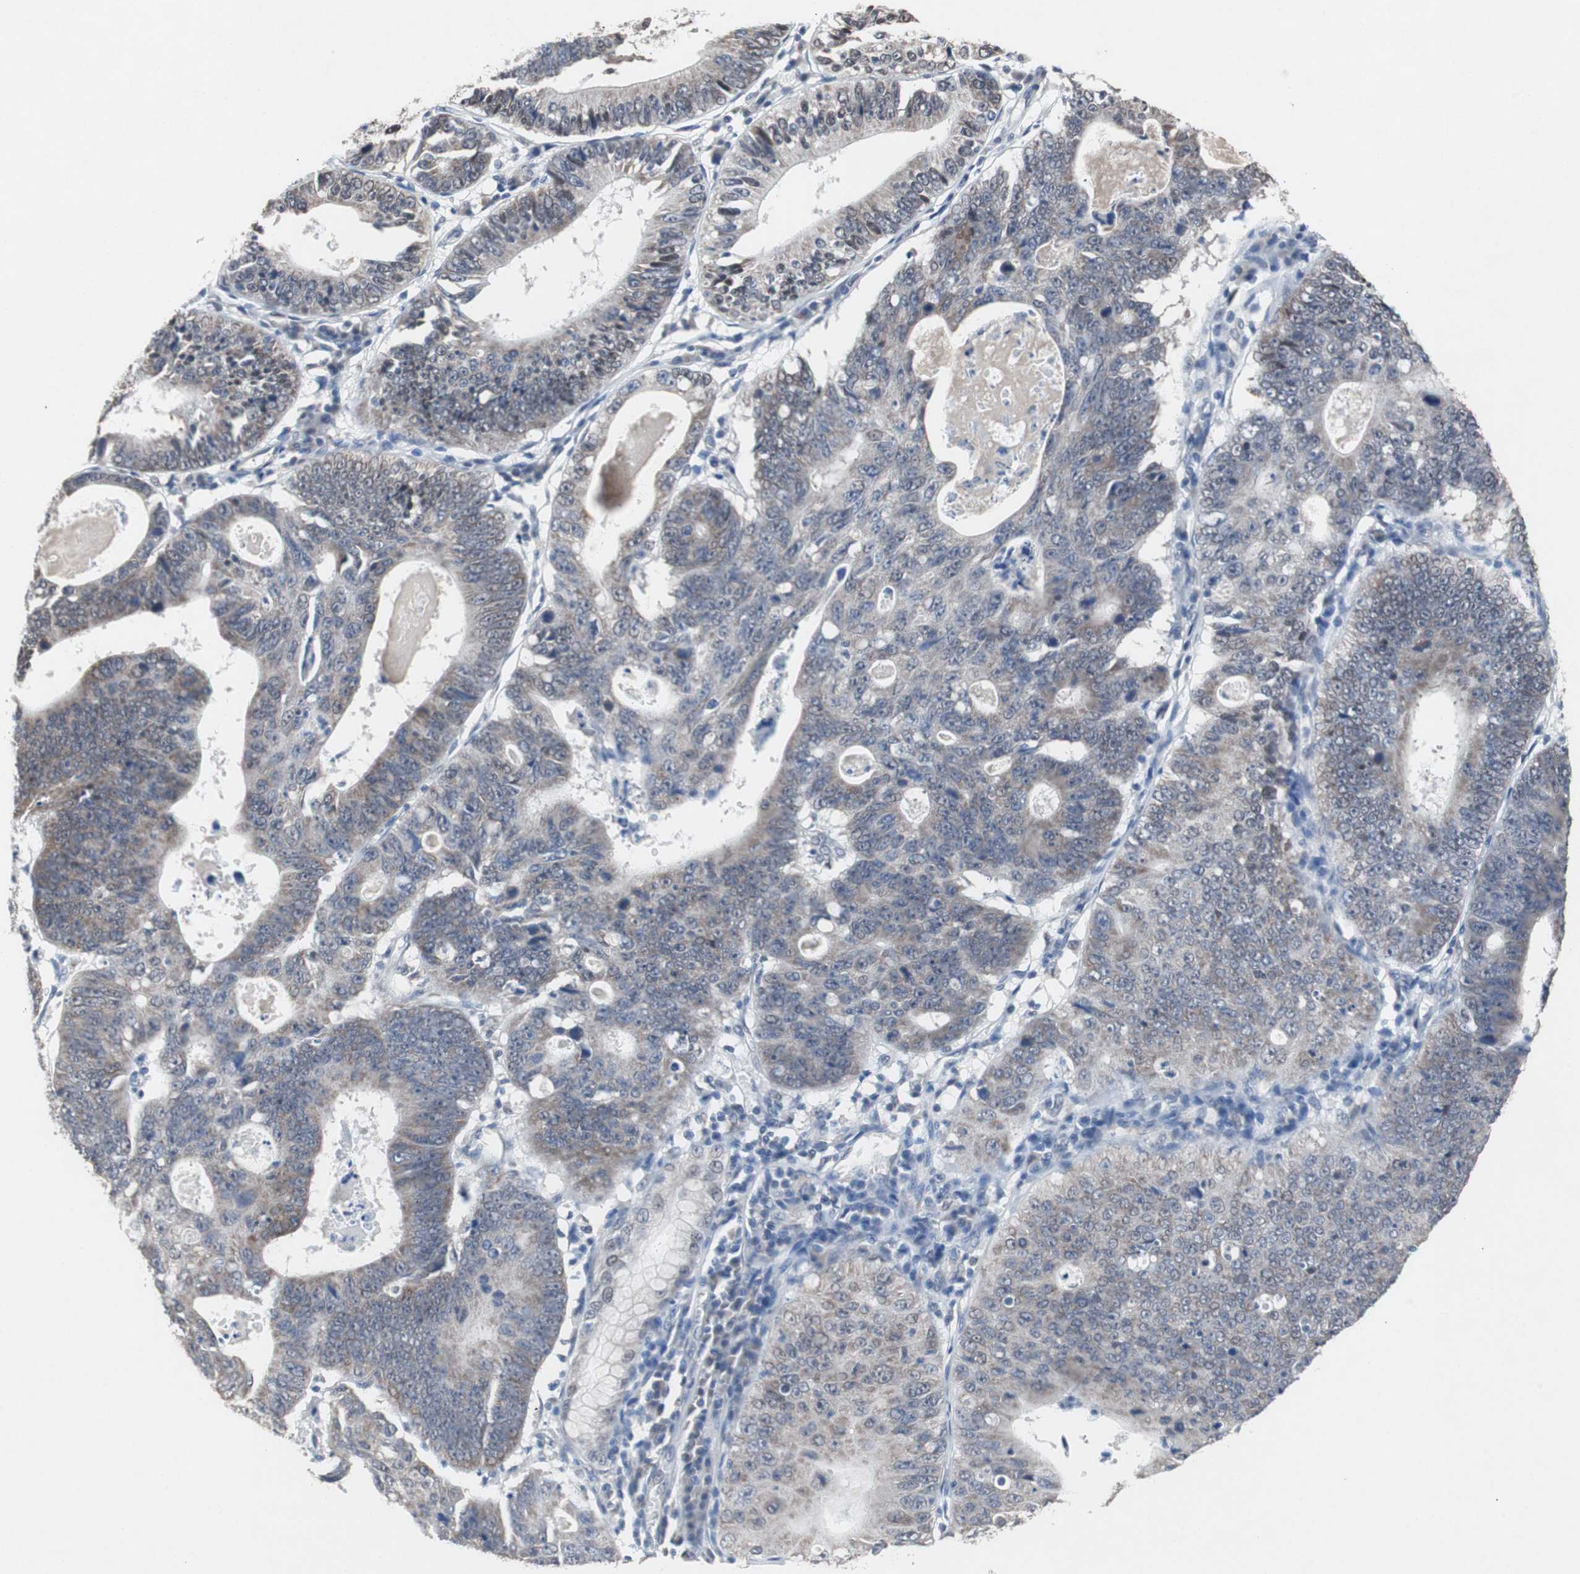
{"staining": {"intensity": "weak", "quantity": ">75%", "location": "cytoplasmic/membranous"}, "tissue": "stomach cancer", "cell_type": "Tumor cells", "image_type": "cancer", "snomed": [{"axis": "morphology", "description": "Adenocarcinoma, NOS"}, {"axis": "topography", "description": "Stomach"}], "caption": "Tumor cells show low levels of weak cytoplasmic/membranous staining in approximately >75% of cells in stomach cancer (adenocarcinoma).", "gene": "RBM47", "patient": {"sex": "male", "age": 59}}